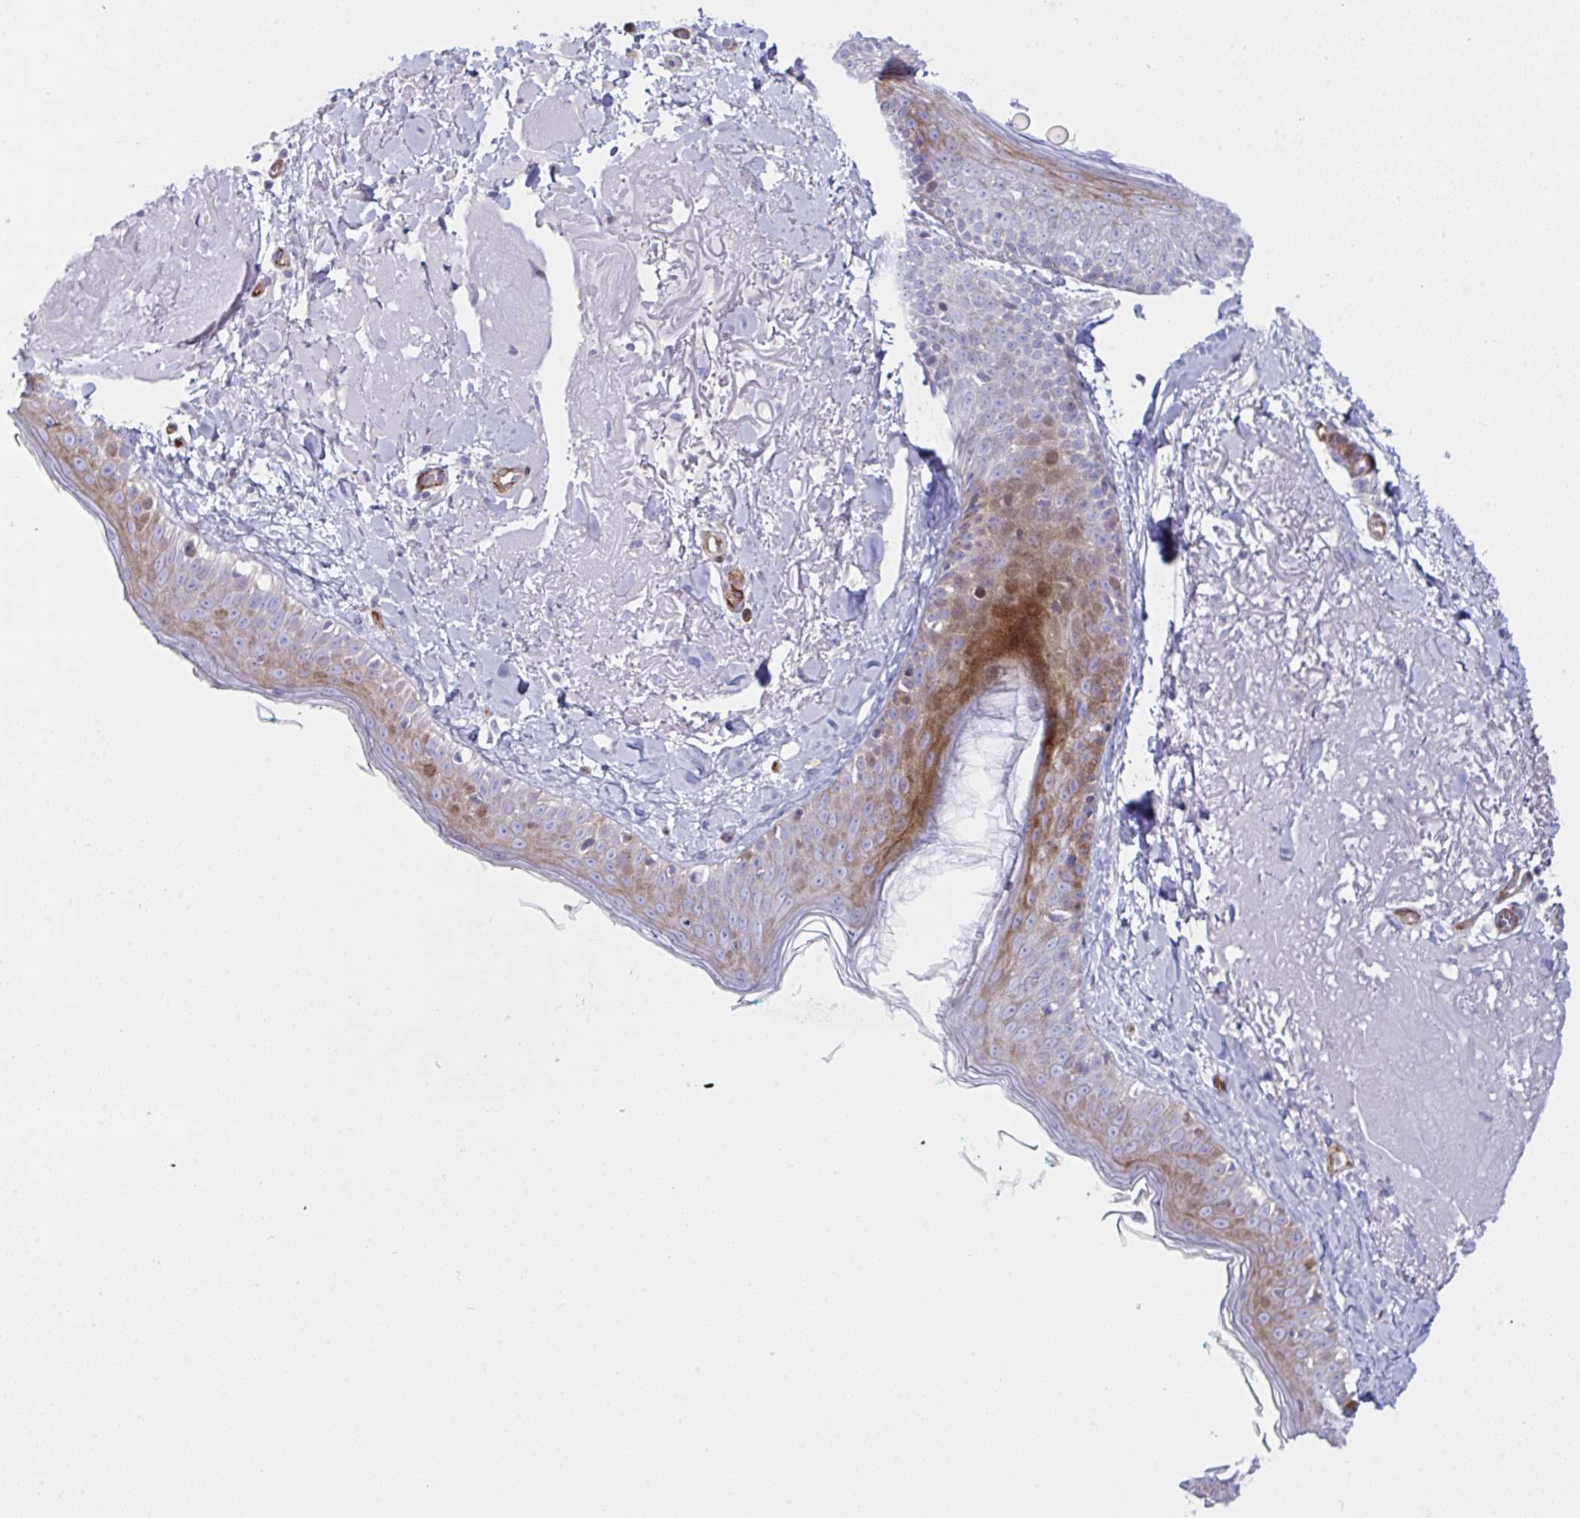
{"staining": {"intensity": "negative", "quantity": "none", "location": "none"}, "tissue": "skin", "cell_type": "Fibroblasts", "image_type": "normal", "snomed": [{"axis": "morphology", "description": "Normal tissue, NOS"}, {"axis": "topography", "description": "Skin"}], "caption": "Fibroblasts are negative for protein expression in benign human skin.", "gene": "ZNF713", "patient": {"sex": "male", "age": 73}}